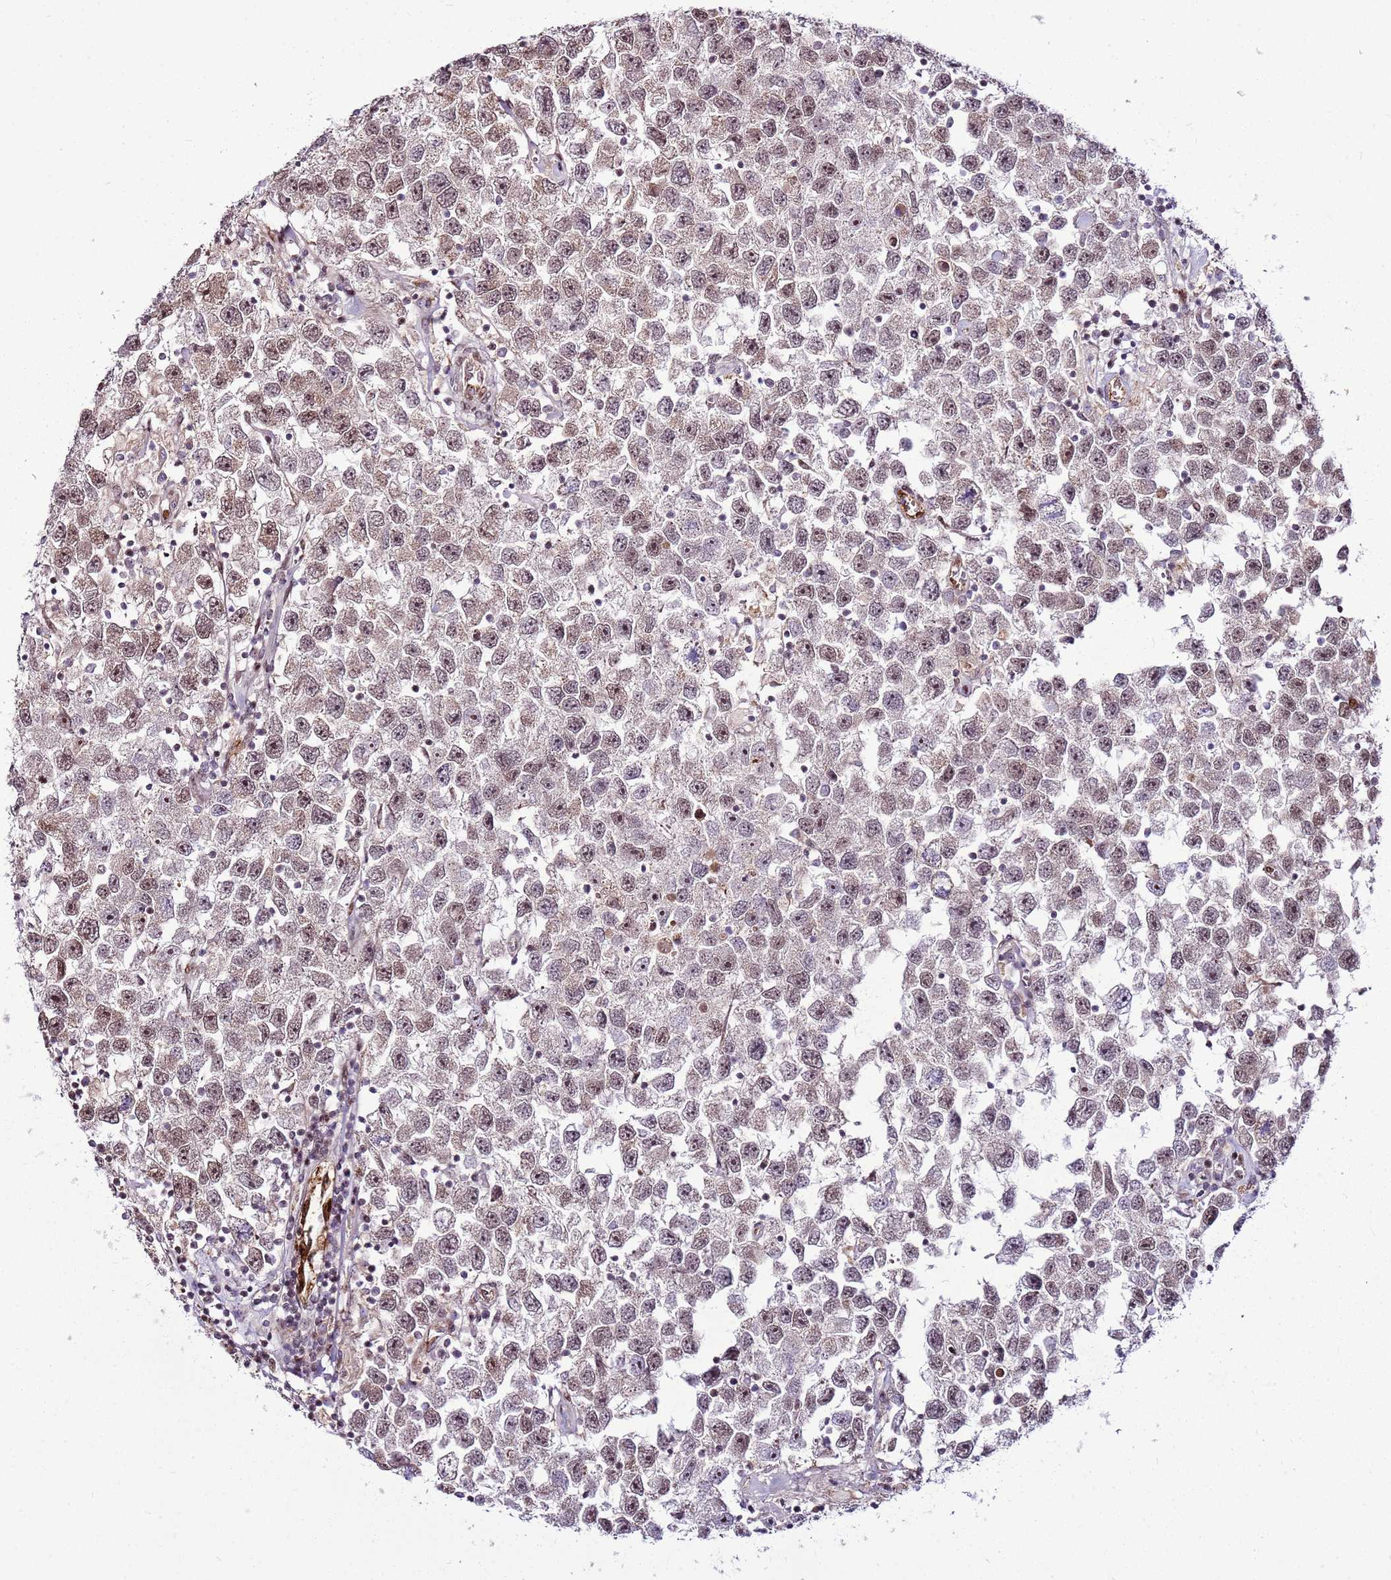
{"staining": {"intensity": "moderate", "quantity": "25%-75%", "location": "cytoplasmic/membranous,nuclear"}, "tissue": "testis cancer", "cell_type": "Tumor cells", "image_type": "cancer", "snomed": [{"axis": "morphology", "description": "Seminoma, NOS"}, {"axis": "topography", "description": "Testis"}], "caption": "The histopathology image demonstrates a brown stain indicating the presence of a protein in the cytoplasmic/membranous and nuclear of tumor cells in seminoma (testis).", "gene": "PCTP", "patient": {"sex": "male", "age": 26}}